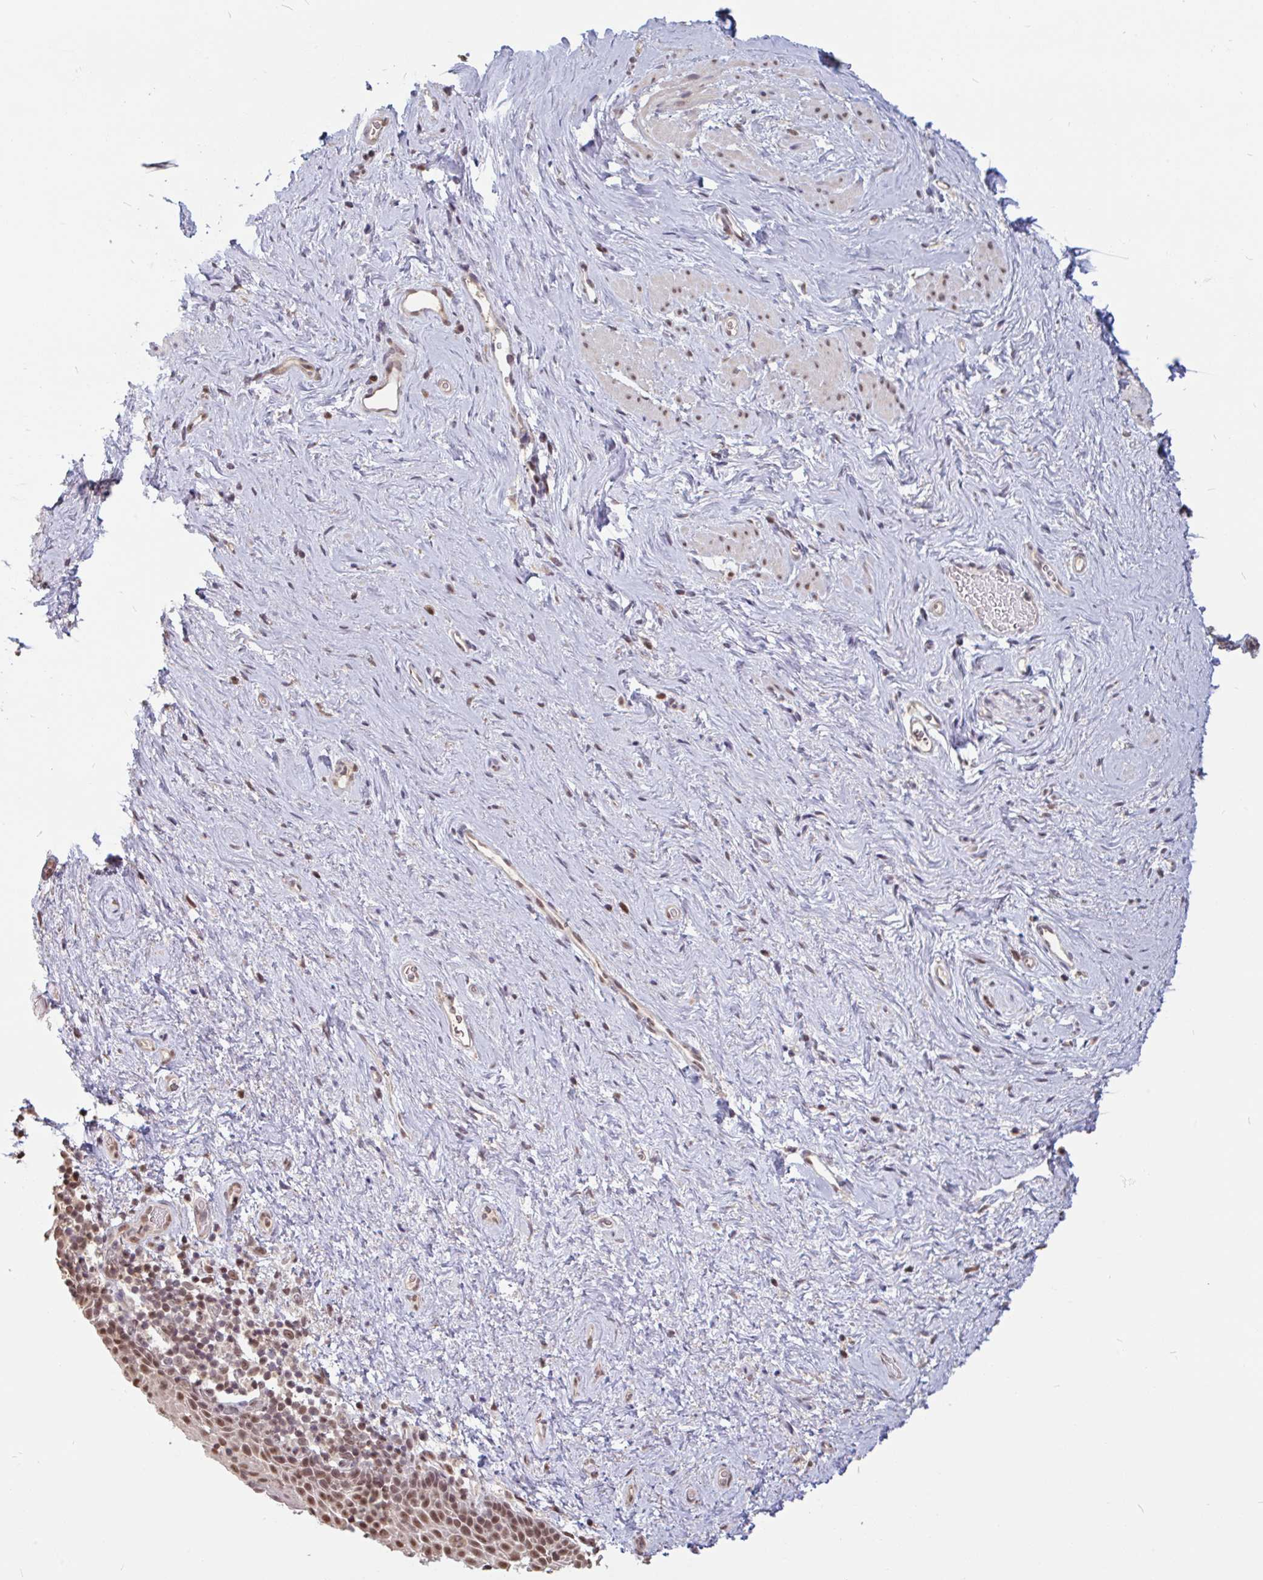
{"staining": {"intensity": "moderate", "quantity": ">75%", "location": "nuclear"}, "tissue": "vagina", "cell_type": "Squamous epithelial cells", "image_type": "normal", "snomed": [{"axis": "morphology", "description": "Normal tissue, NOS"}, {"axis": "topography", "description": "Vagina"}], "caption": "Immunohistochemistry (IHC) histopathology image of unremarkable vagina: human vagina stained using immunohistochemistry (IHC) exhibits medium levels of moderate protein expression localized specifically in the nuclear of squamous epithelial cells, appearing as a nuclear brown color.", "gene": "DR1", "patient": {"sex": "female", "age": 61}}